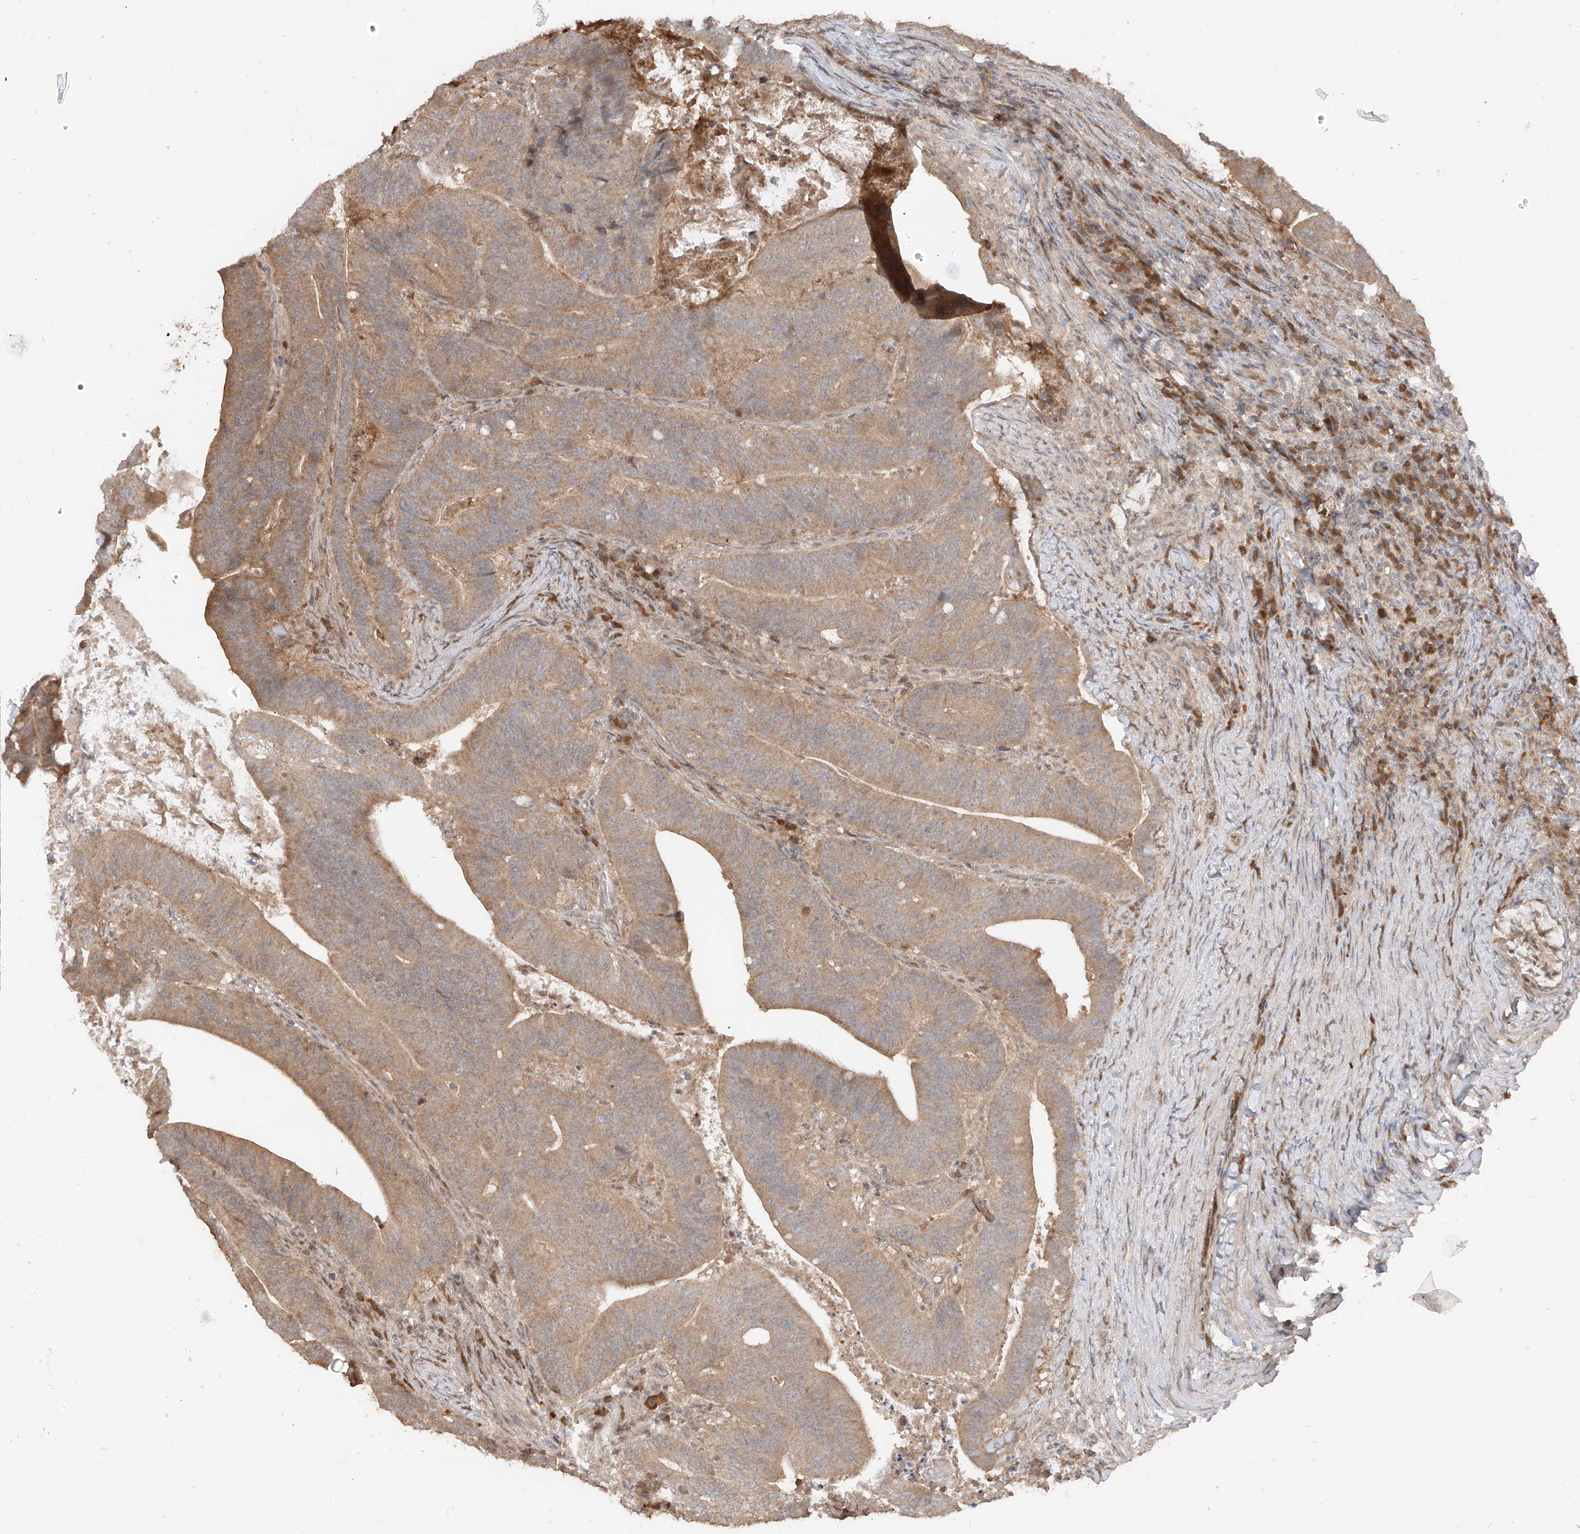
{"staining": {"intensity": "weak", "quantity": ">75%", "location": "cytoplasmic/membranous"}, "tissue": "colorectal cancer", "cell_type": "Tumor cells", "image_type": "cancer", "snomed": [{"axis": "morphology", "description": "Adenocarcinoma, NOS"}, {"axis": "topography", "description": "Colon"}], "caption": "A brown stain labels weak cytoplasmic/membranous positivity of a protein in adenocarcinoma (colorectal) tumor cells.", "gene": "COLGALT2", "patient": {"sex": "female", "age": 66}}